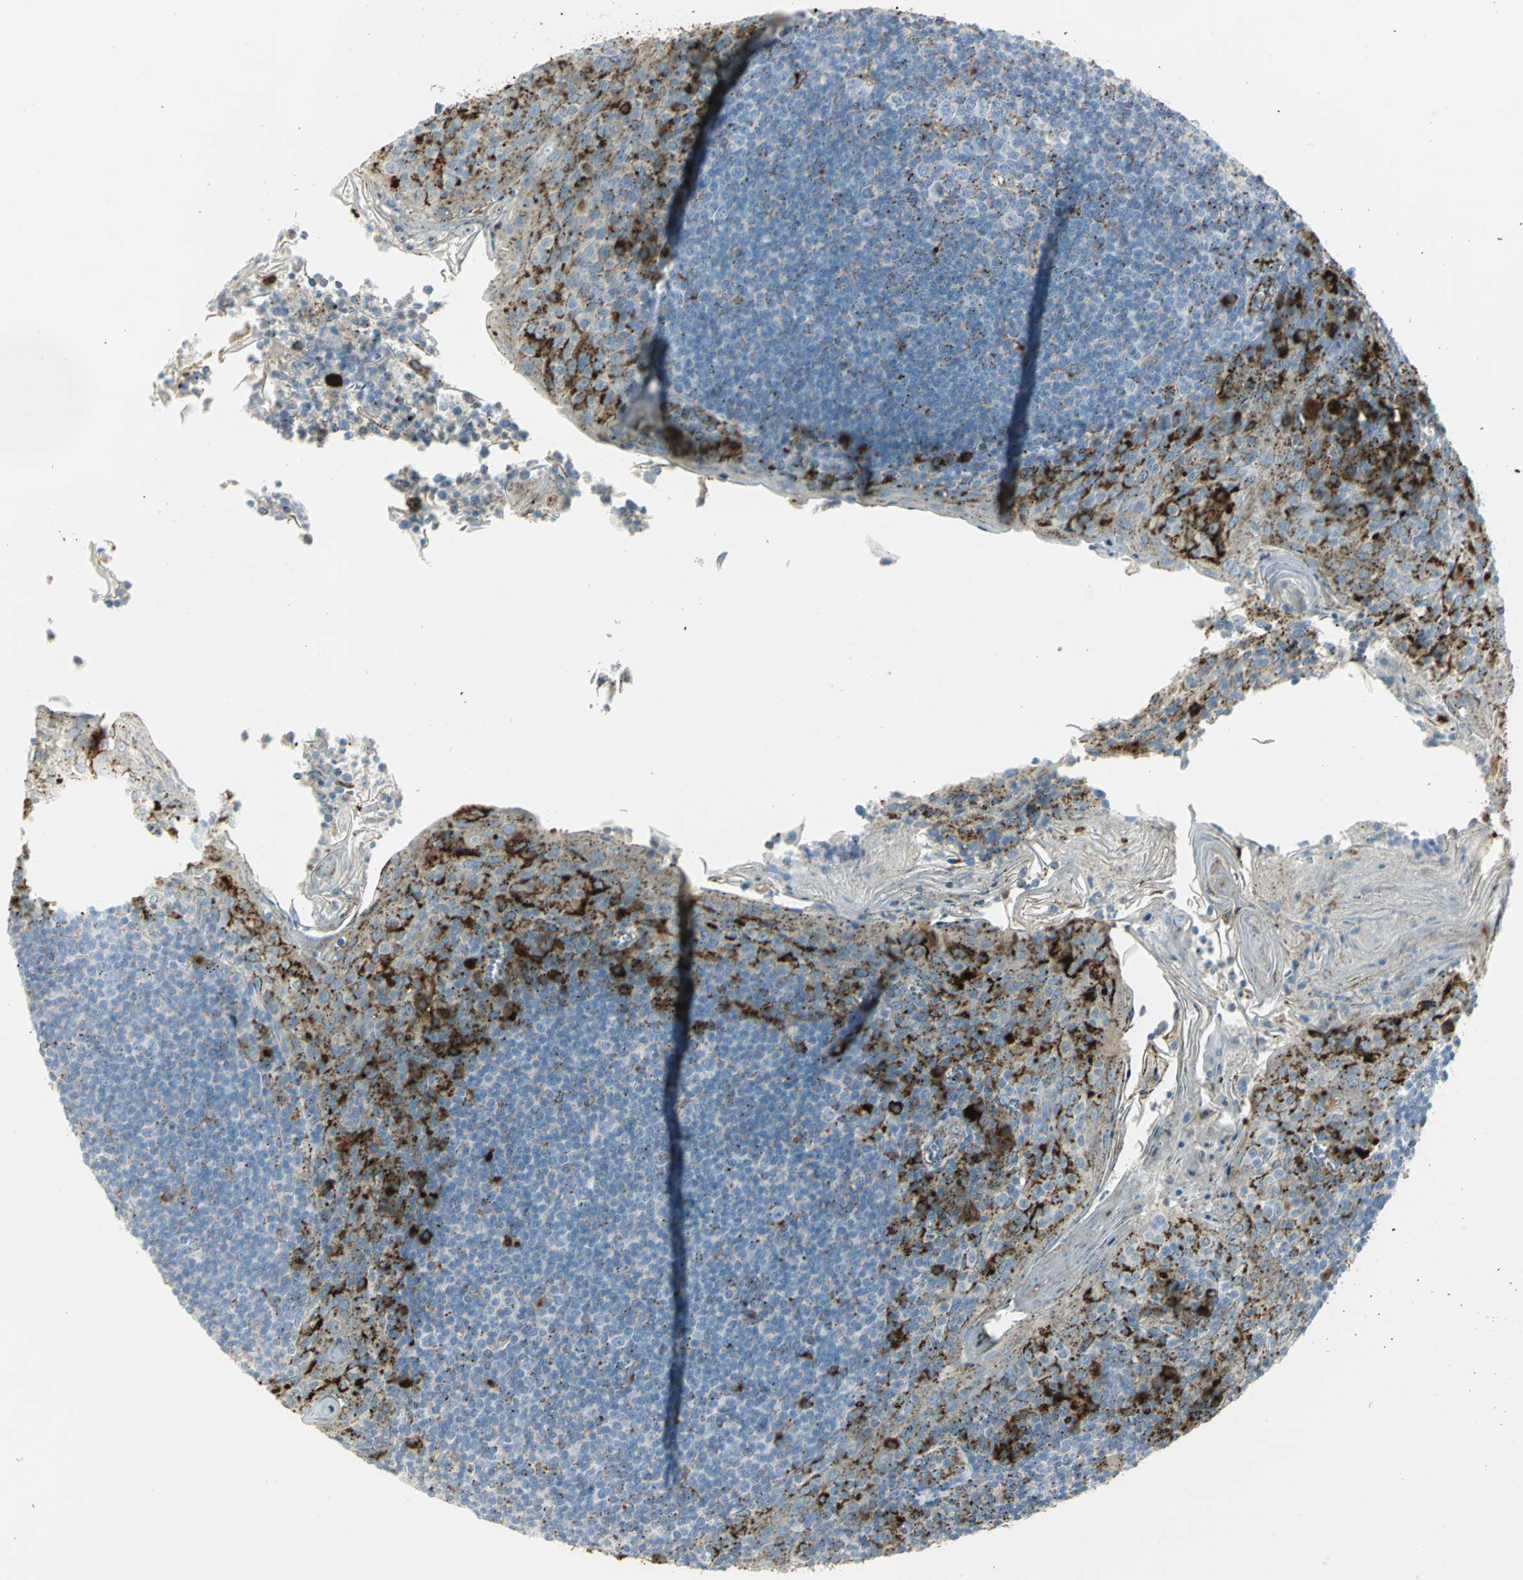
{"staining": {"intensity": "moderate", "quantity": "25%-75%", "location": "cytoplasmic/membranous"}, "tissue": "tonsil", "cell_type": "Germinal center cells", "image_type": "normal", "snomed": [{"axis": "morphology", "description": "Normal tissue, NOS"}, {"axis": "topography", "description": "Tonsil"}], "caption": "Brown immunohistochemical staining in normal tonsil exhibits moderate cytoplasmic/membranous expression in about 25%-75% of germinal center cells.", "gene": "ARSA", "patient": {"sex": "male", "age": 31}}